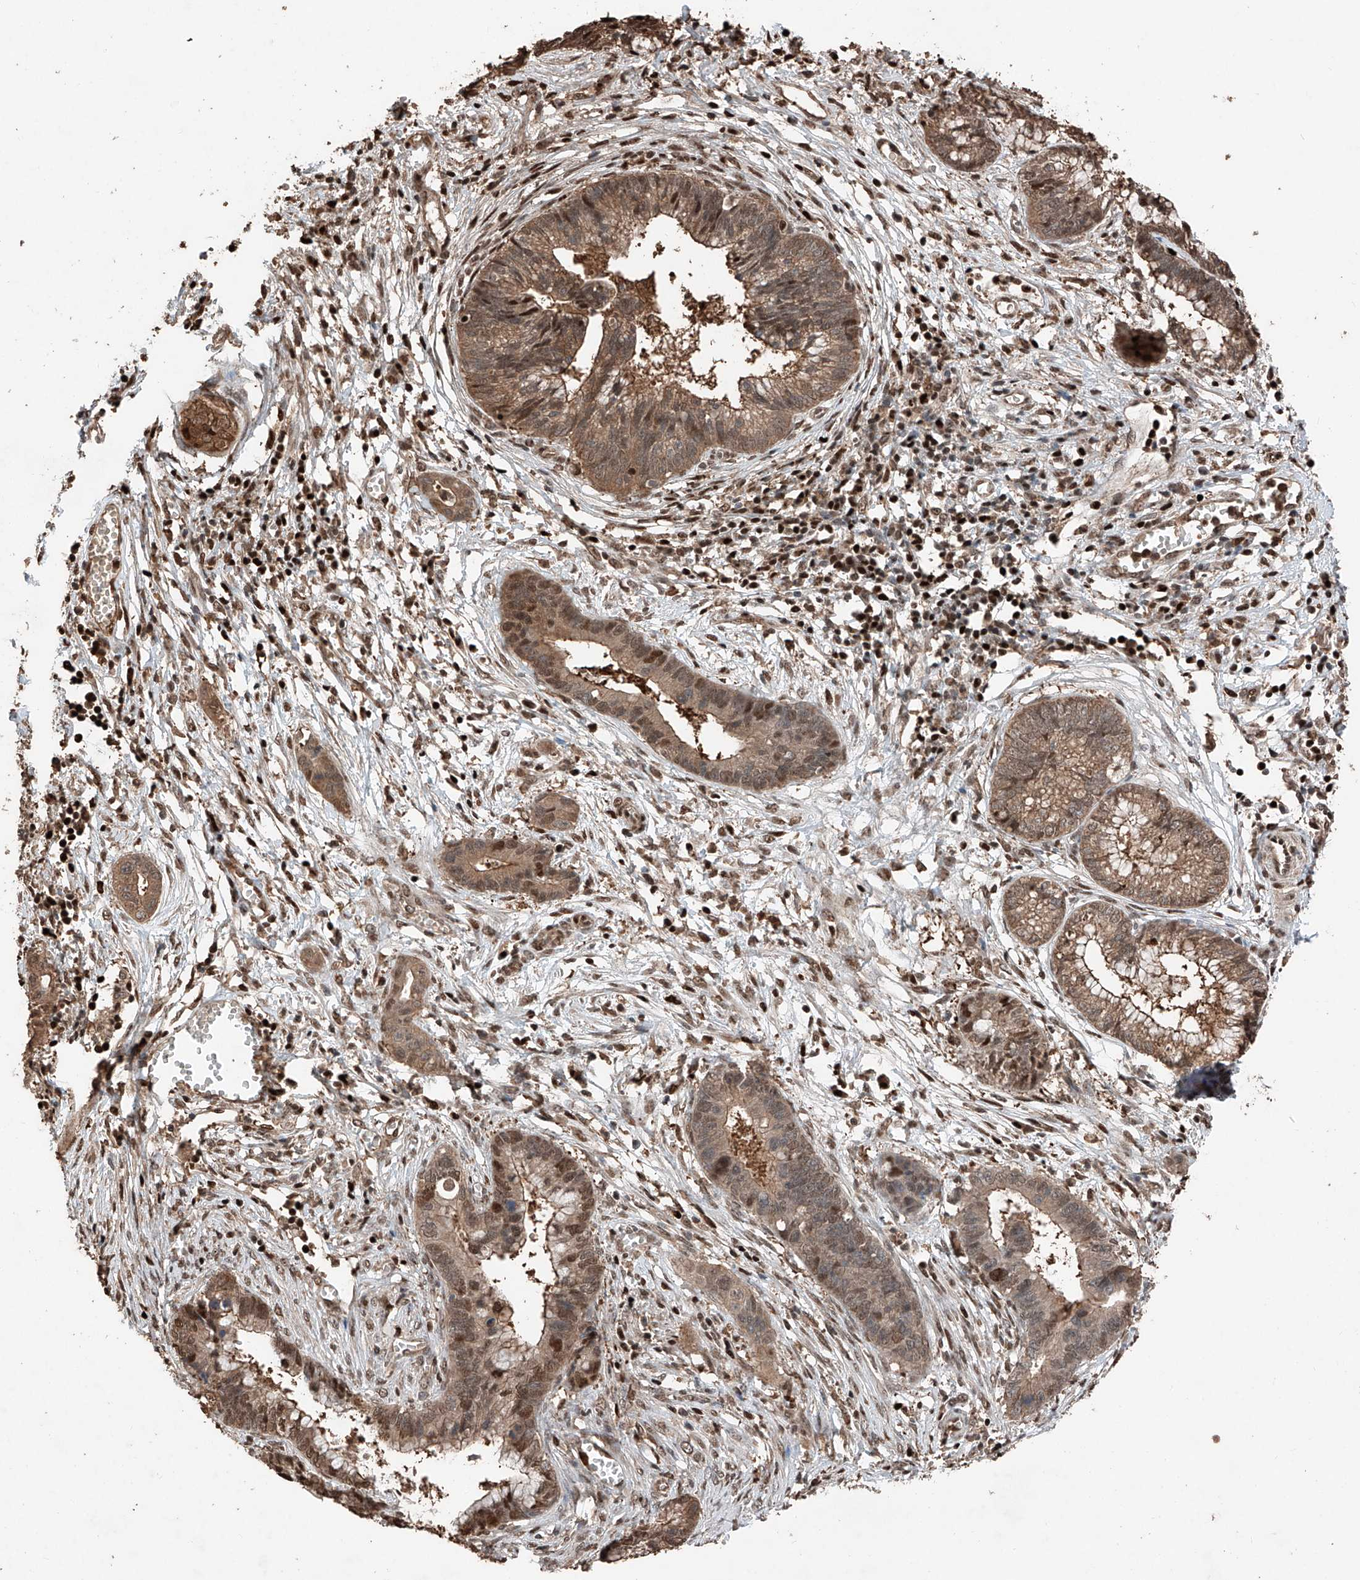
{"staining": {"intensity": "moderate", "quantity": ">75%", "location": "cytoplasmic/membranous,nuclear"}, "tissue": "cervical cancer", "cell_type": "Tumor cells", "image_type": "cancer", "snomed": [{"axis": "morphology", "description": "Adenocarcinoma, NOS"}, {"axis": "topography", "description": "Cervix"}], "caption": "Cervical cancer was stained to show a protein in brown. There is medium levels of moderate cytoplasmic/membranous and nuclear staining in approximately >75% of tumor cells. Using DAB (brown) and hematoxylin (blue) stains, captured at high magnification using brightfield microscopy.", "gene": "RMND1", "patient": {"sex": "female", "age": 44}}